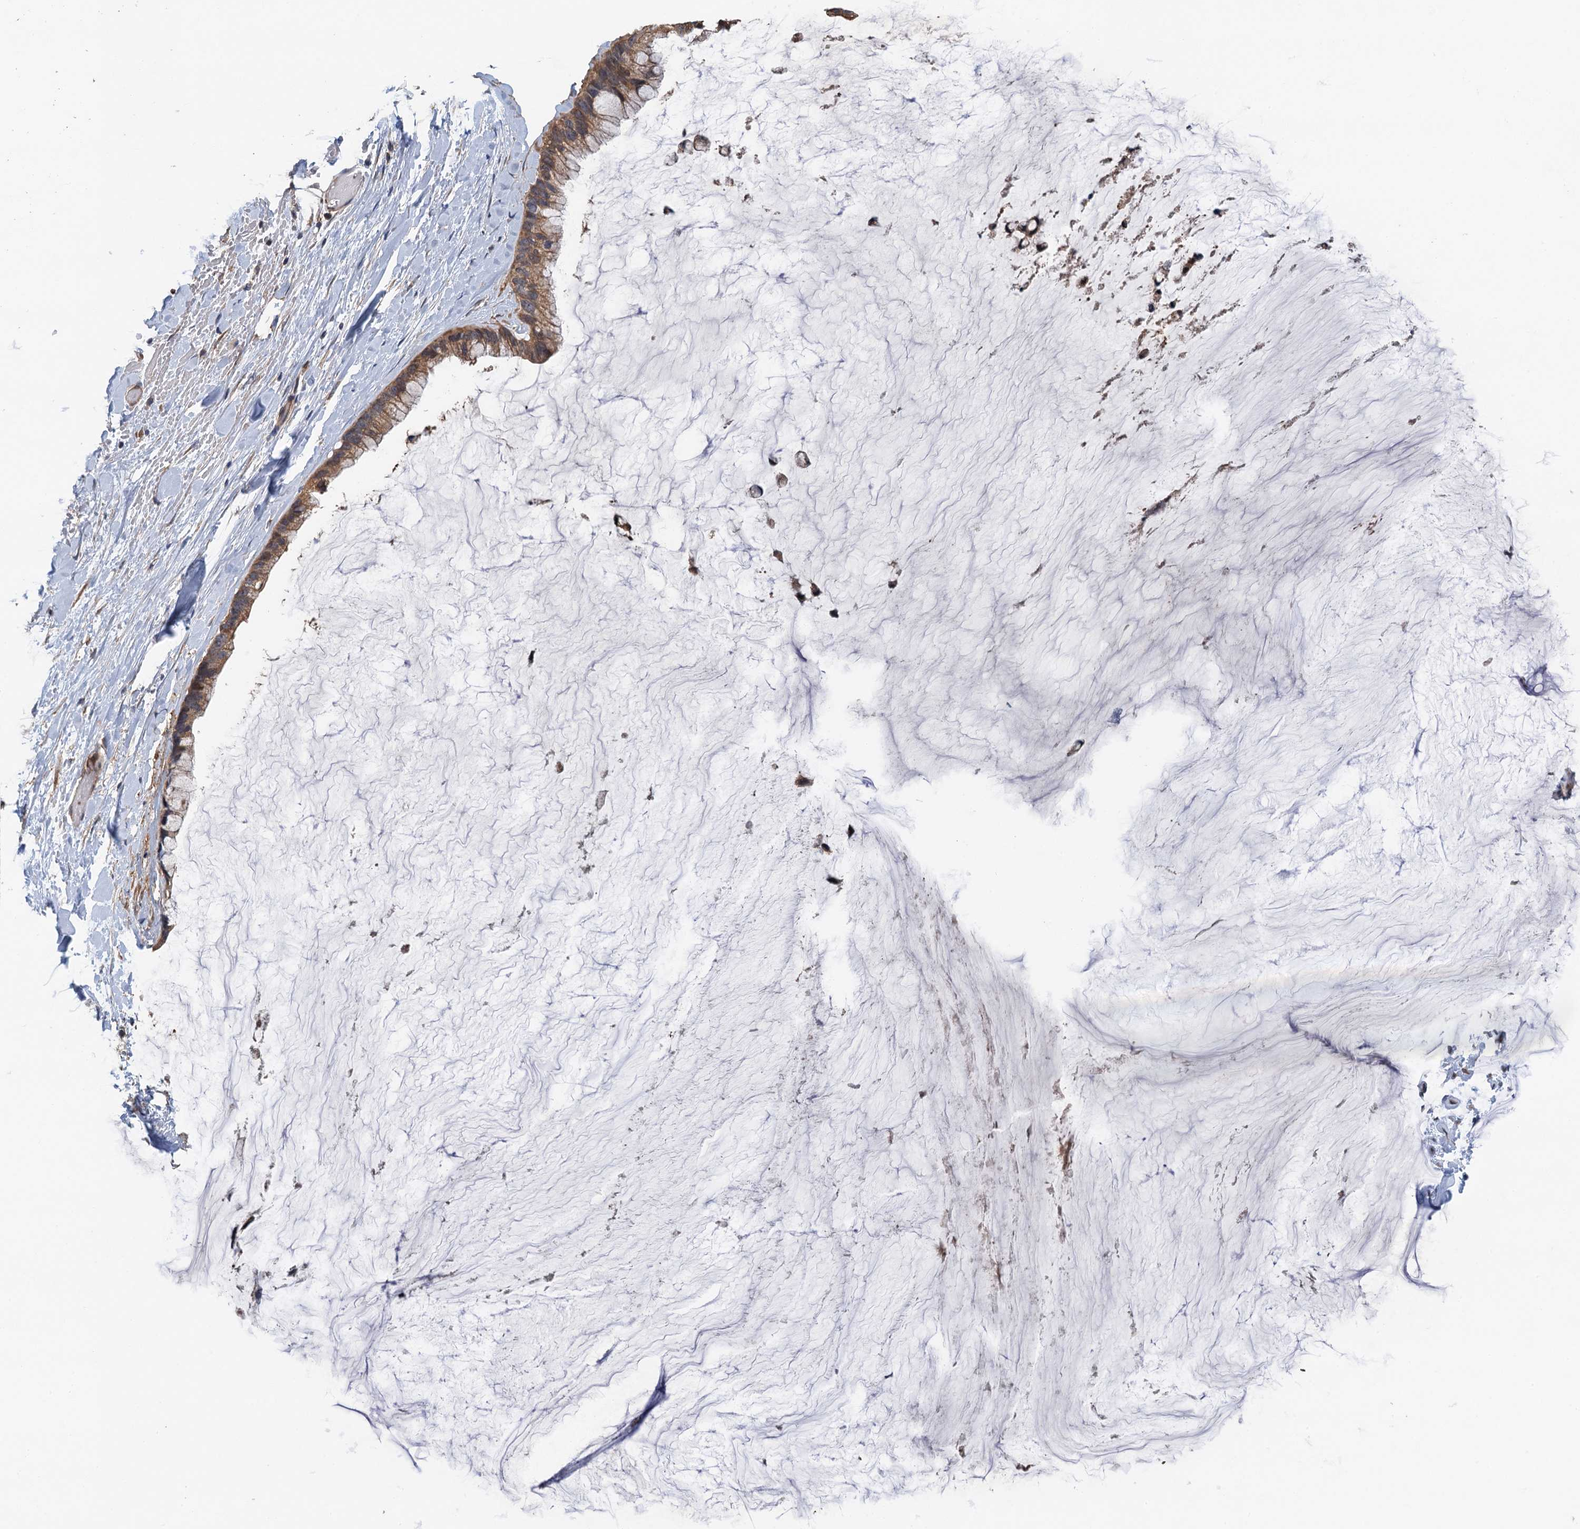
{"staining": {"intensity": "moderate", "quantity": ">75%", "location": "cytoplasmic/membranous"}, "tissue": "ovarian cancer", "cell_type": "Tumor cells", "image_type": "cancer", "snomed": [{"axis": "morphology", "description": "Cystadenocarcinoma, mucinous, NOS"}, {"axis": "topography", "description": "Ovary"}], "caption": "A high-resolution image shows immunohistochemistry (IHC) staining of ovarian cancer, which demonstrates moderate cytoplasmic/membranous positivity in about >75% of tumor cells.", "gene": "MEAK7", "patient": {"sex": "female", "age": 39}}